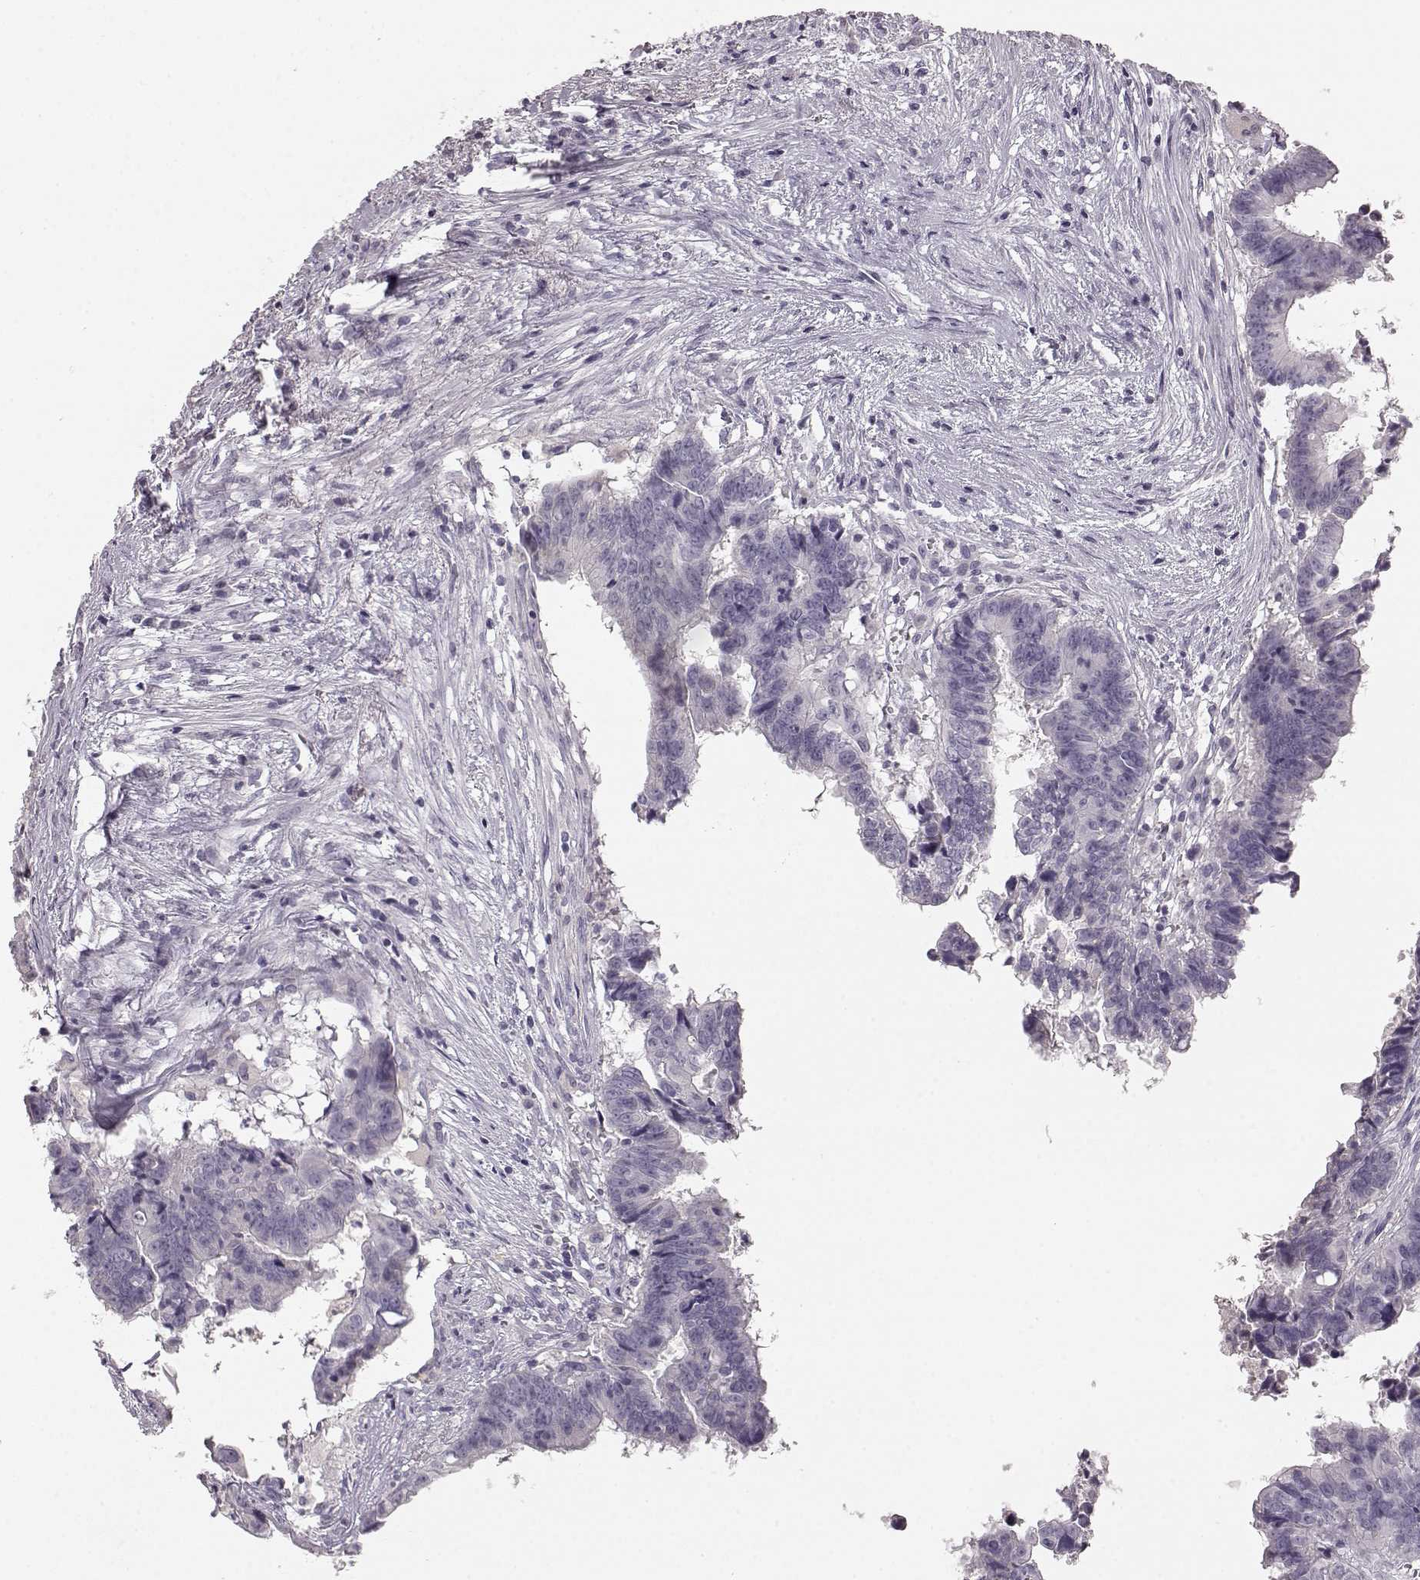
{"staining": {"intensity": "negative", "quantity": "none", "location": "none"}, "tissue": "colorectal cancer", "cell_type": "Tumor cells", "image_type": "cancer", "snomed": [{"axis": "morphology", "description": "Adenocarcinoma, NOS"}, {"axis": "topography", "description": "Colon"}], "caption": "IHC photomicrograph of neoplastic tissue: human colorectal cancer stained with DAB displays no significant protein staining in tumor cells.", "gene": "KIAA0319", "patient": {"sex": "female", "age": 82}}